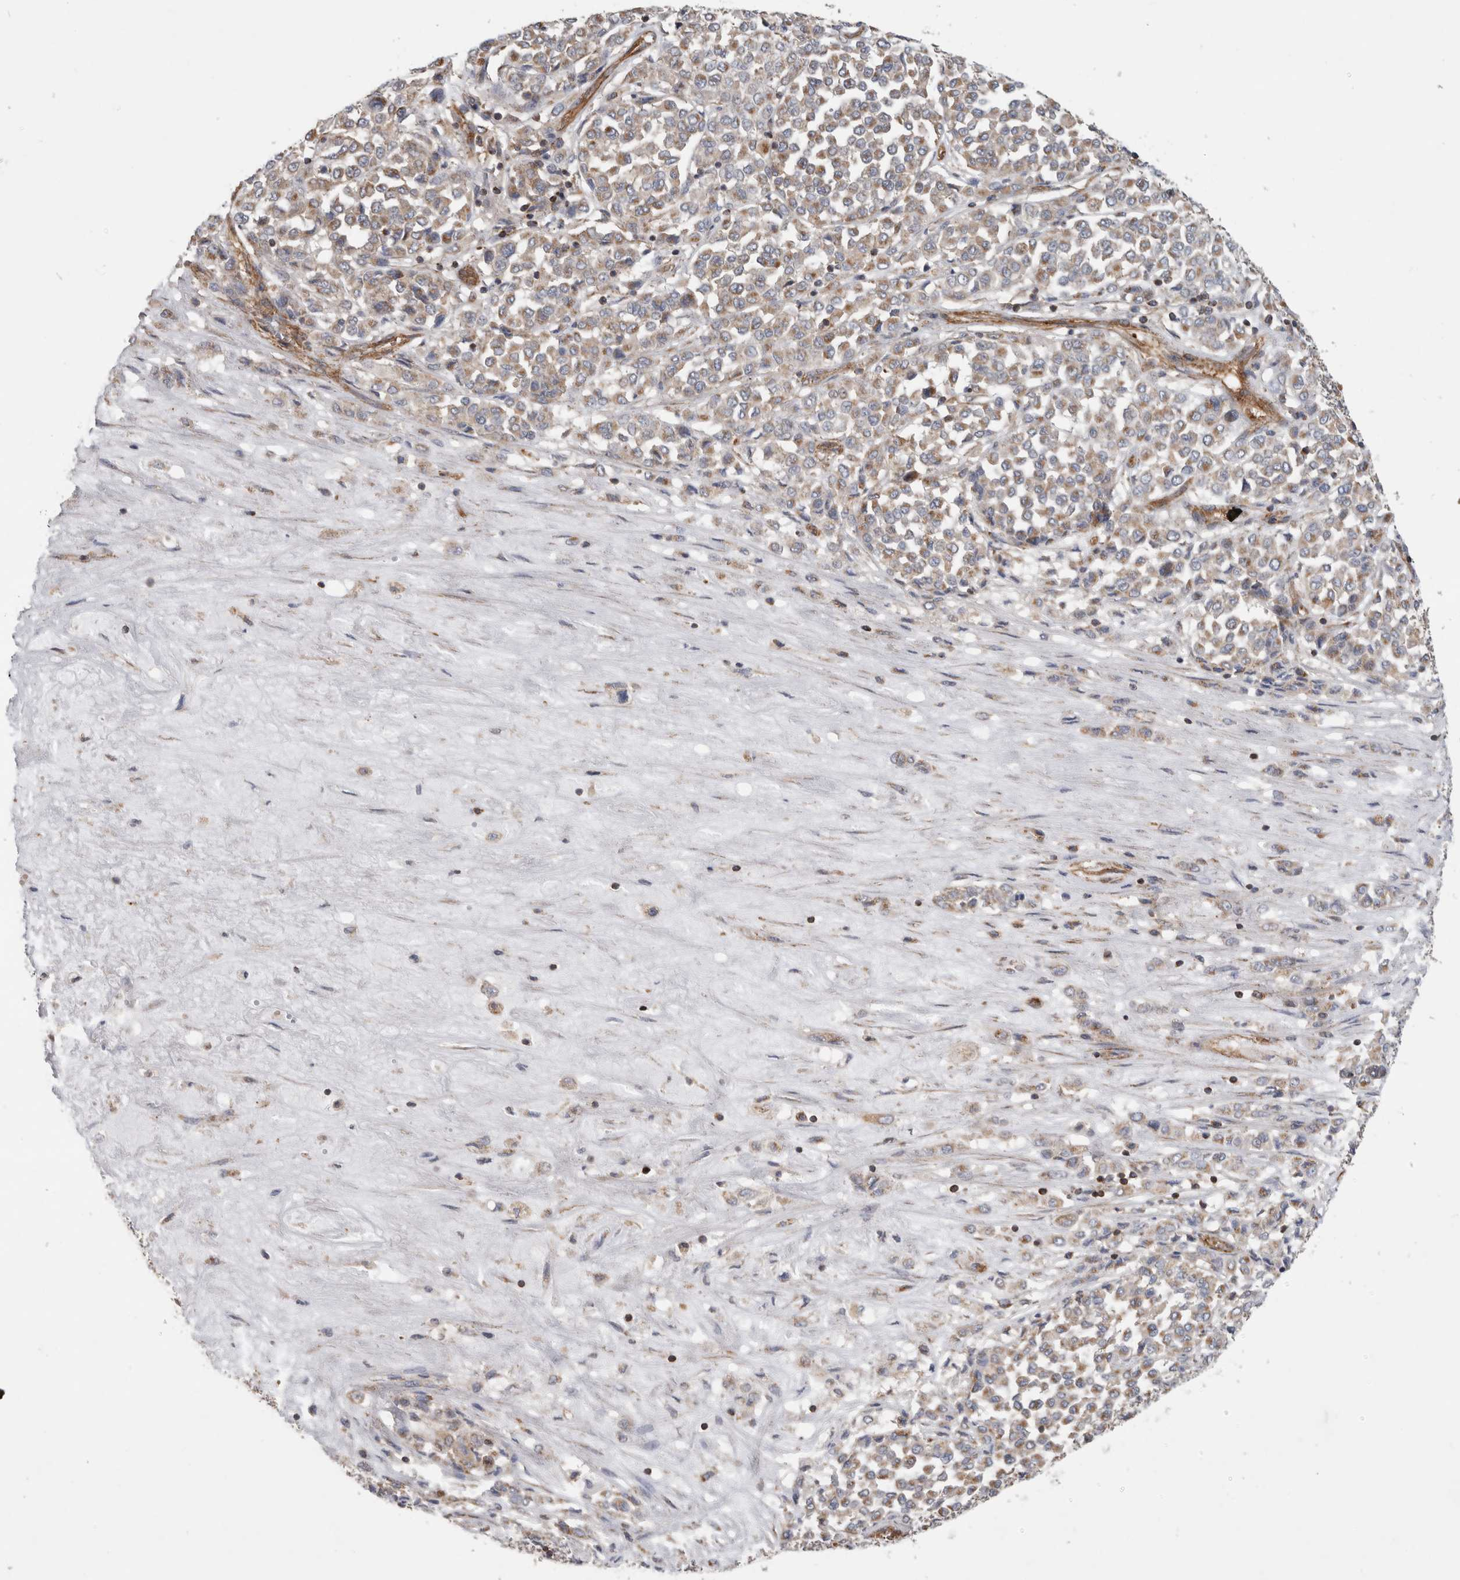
{"staining": {"intensity": "weak", "quantity": "25%-75%", "location": "cytoplasmic/membranous"}, "tissue": "melanoma", "cell_type": "Tumor cells", "image_type": "cancer", "snomed": [{"axis": "morphology", "description": "Malignant melanoma, Metastatic site"}, {"axis": "topography", "description": "Pancreas"}], "caption": "Melanoma tissue exhibits weak cytoplasmic/membranous expression in about 25%-75% of tumor cells", "gene": "SFXN2", "patient": {"sex": "female", "age": 30}}